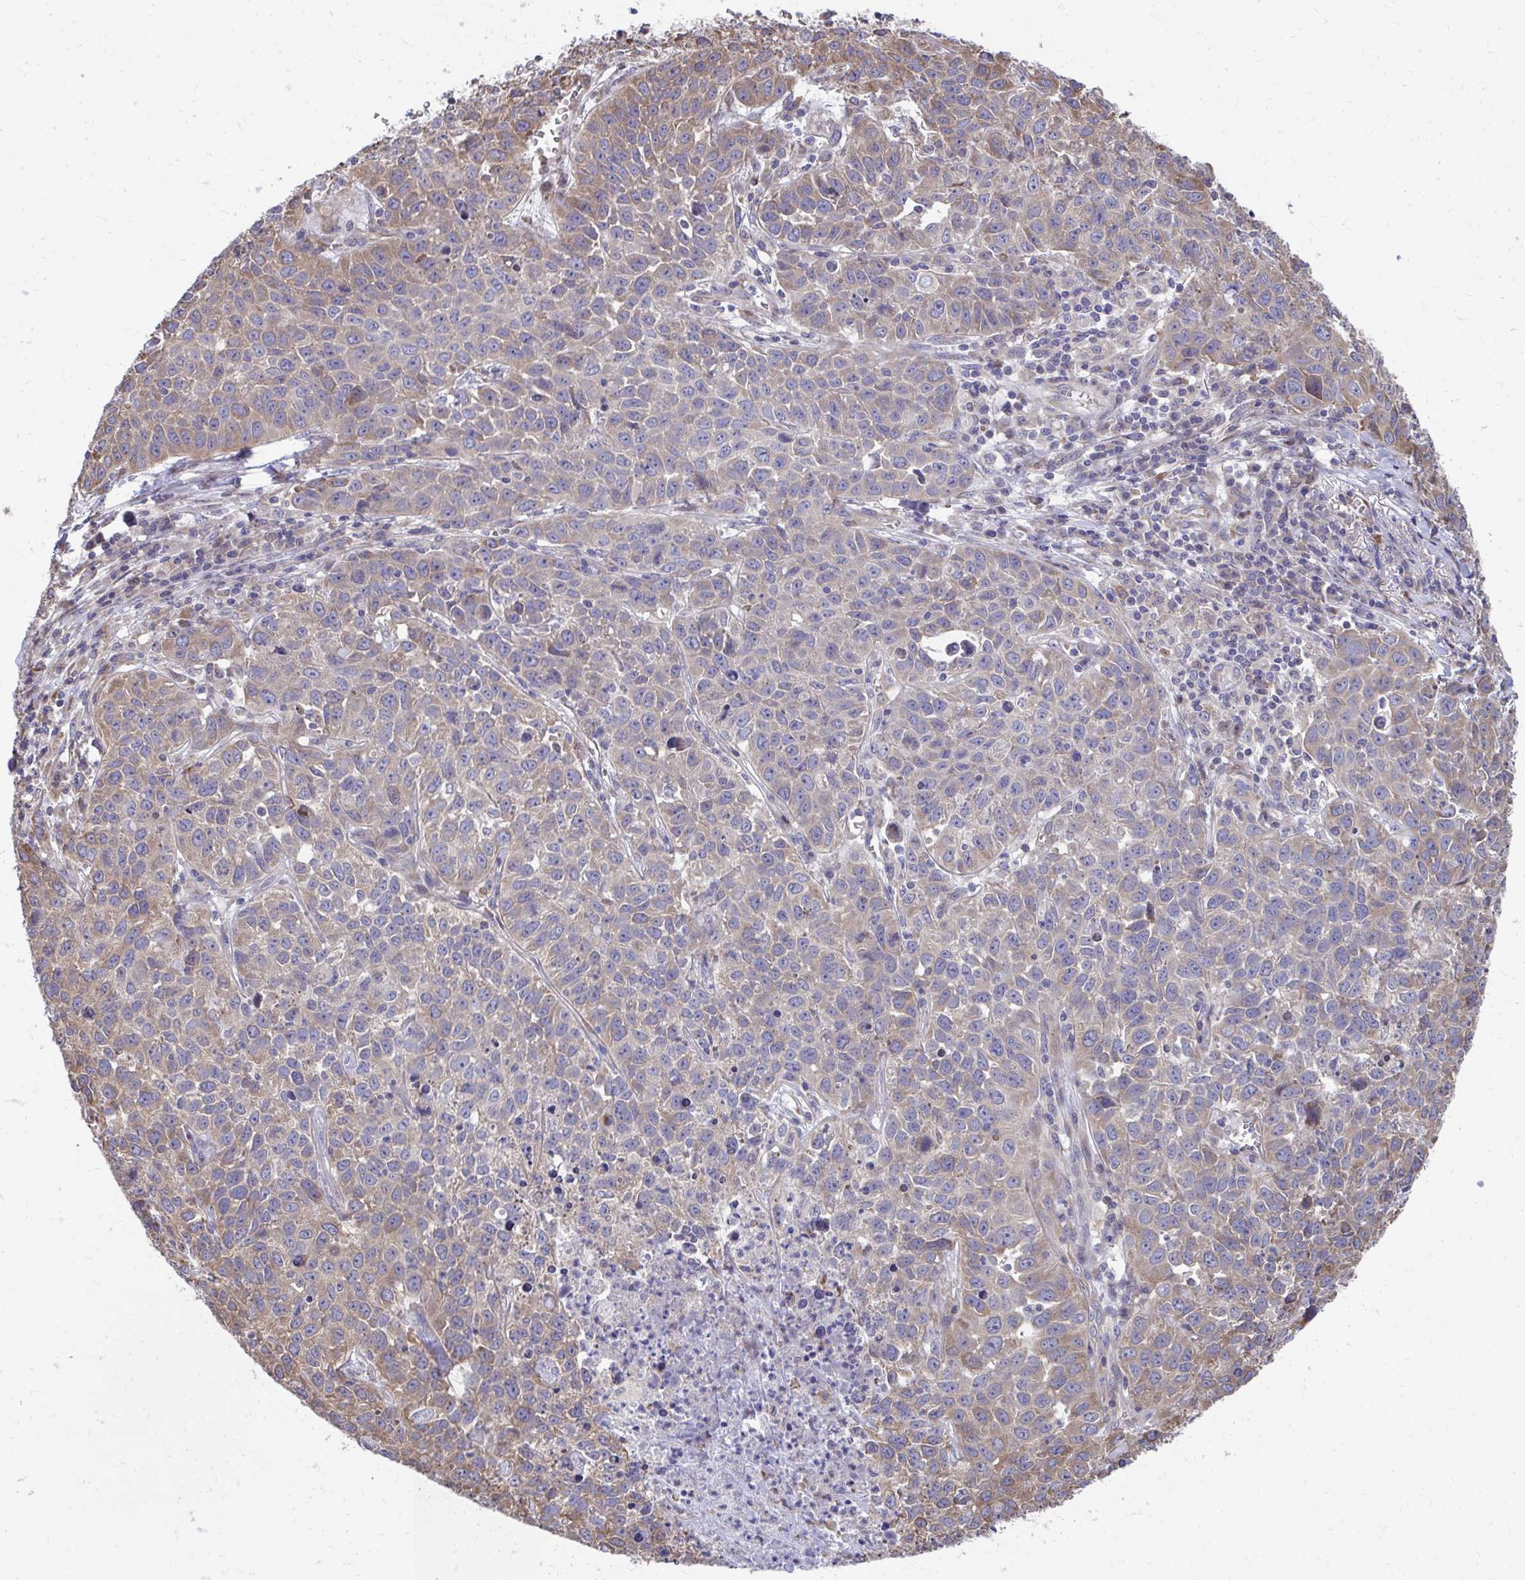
{"staining": {"intensity": "moderate", "quantity": "<25%", "location": "cytoplasmic/membranous"}, "tissue": "lung cancer", "cell_type": "Tumor cells", "image_type": "cancer", "snomed": [{"axis": "morphology", "description": "Squamous cell carcinoma, NOS"}, {"axis": "topography", "description": "Lung"}], "caption": "A high-resolution histopathology image shows IHC staining of lung cancer (squamous cell carcinoma), which exhibits moderate cytoplasmic/membranous staining in about <25% of tumor cells.", "gene": "ZNF778", "patient": {"sex": "male", "age": 76}}